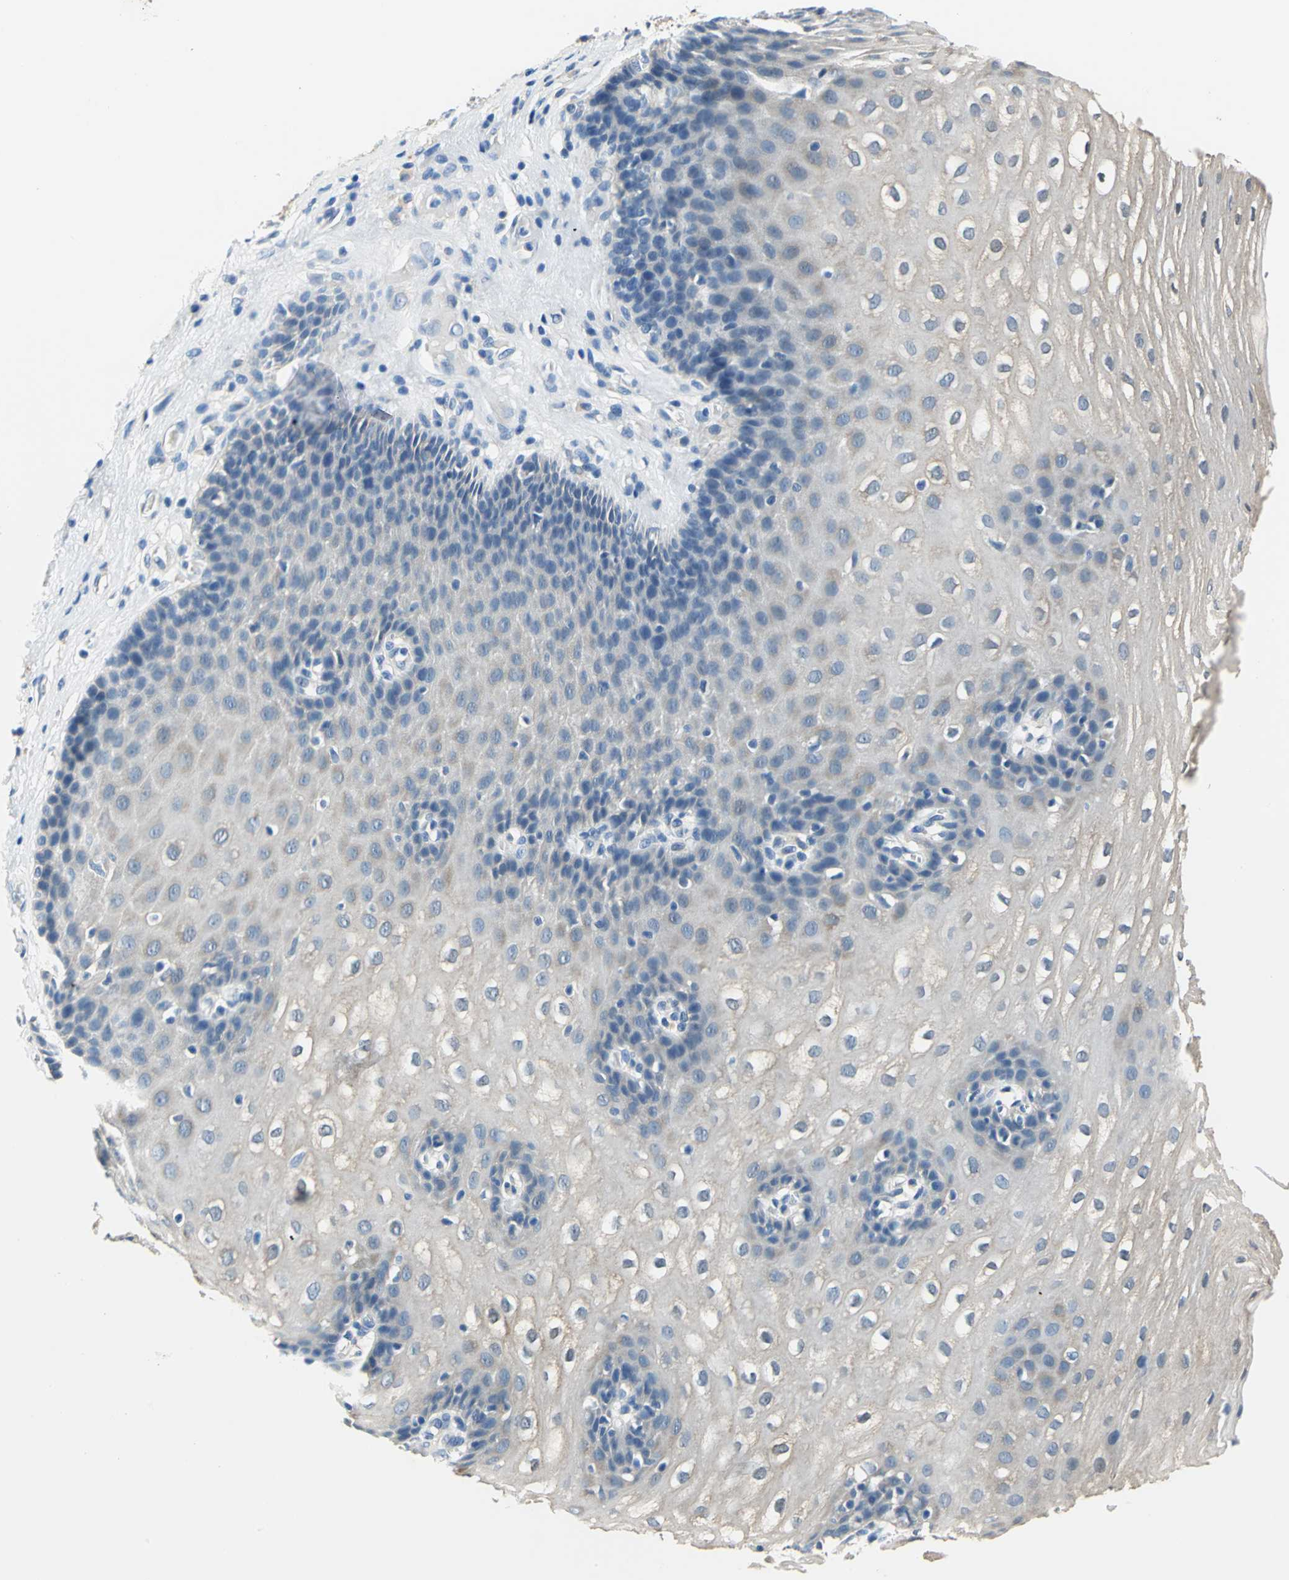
{"staining": {"intensity": "weak", "quantity": ">75%", "location": "cytoplasmic/membranous"}, "tissue": "esophagus", "cell_type": "Squamous epithelial cells", "image_type": "normal", "snomed": [{"axis": "morphology", "description": "Normal tissue, NOS"}, {"axis": "topography", "description": "Esophagus"}], "caption": "This is a histology image of IHC staining of benign esophagus, which shows weak positivity in the cytoplasmic/membranous of squamous epithelial cells.", "gene": "RASD2", "patient": {"sex": "male", "age": 48}}